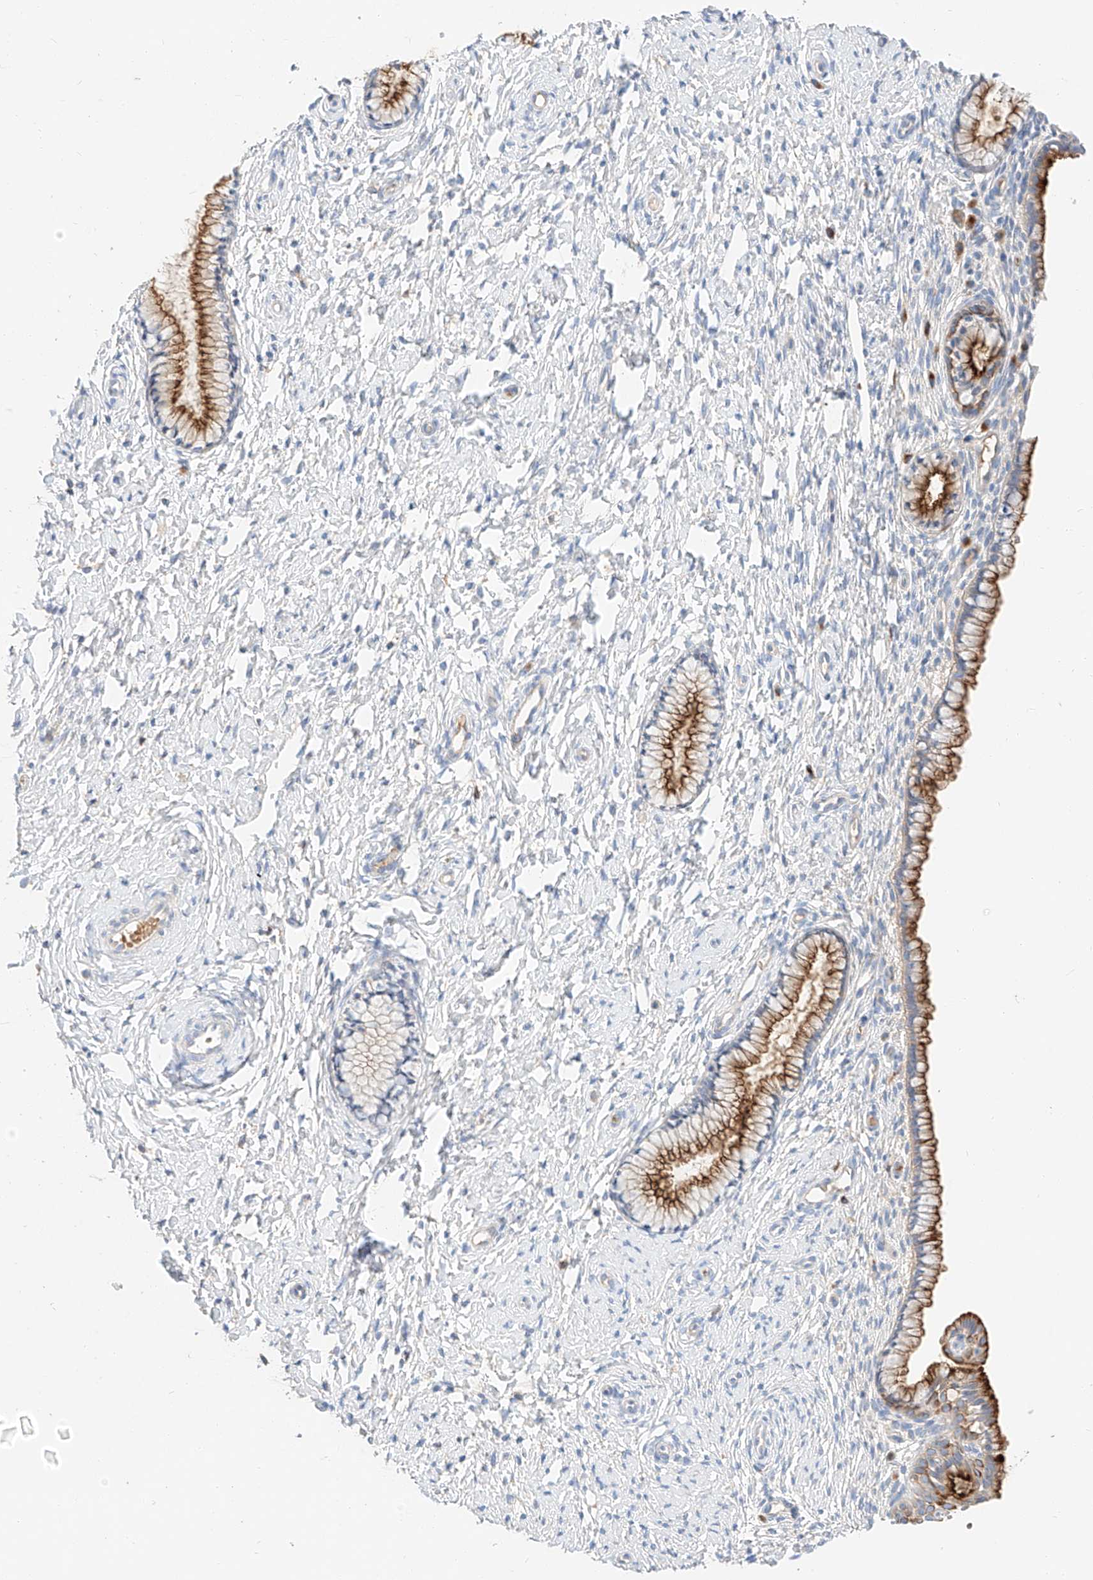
{"staining": {"intensity": "moderate", "quantity": ">75%", "location": "cytoplasmic/membranous"}, "tissue": "cervix", "cell_type": "Glandular cells", "image_type": "normal", "snomed": [{"axis": "morphology", "description": "Normal tissue, NOS"}, {"axis": "topography", "description": "Cervix"}], "caption": "Immunohistochemistry image of unremarkable cervix: human cervix stained using immunohistochemistry (IHC) reveals medium levels of moderate protein expression localized specifically in the cytoplasmic/membranous of glandular cells, appearing as a cytoplasmic/membranous brown color.", "gene": "MAP7", "patient": {"sex": "female", "age": 33}}